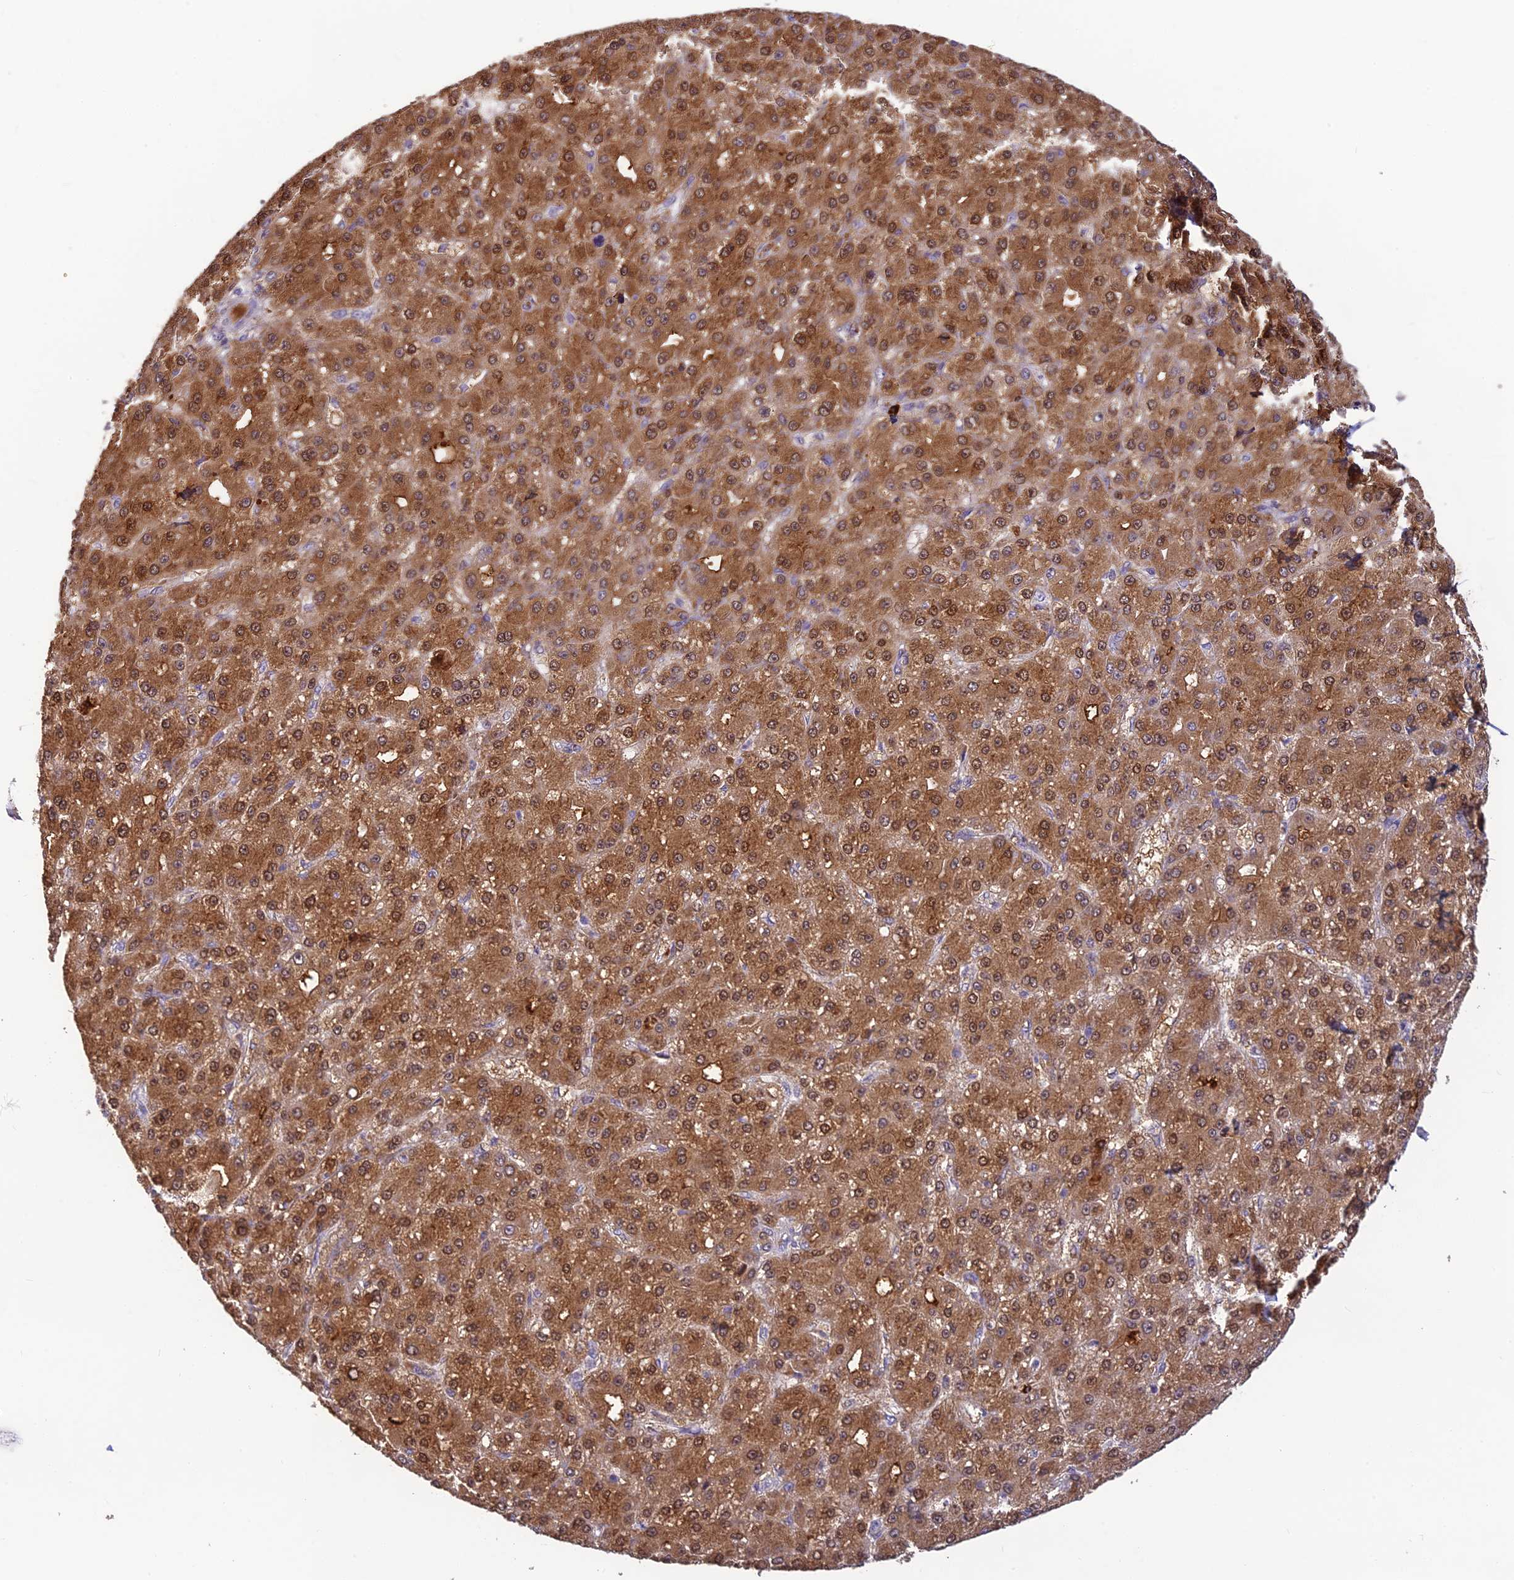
{"staining": {"intensity": "moderate", "quantity": ">75%", "location": "cytoplasmic/membranous,nuclear"}, "tissue": "liver cancer", "cell_type": "Tumor cells", "image_type": "cancer", "snomed": [{"axis": "morphology", "description": "Carcinoma, Hepatocellular, NOS"}, {"axis": "topography", "description": "Liver"}], "caption": "This image reveals immunohistochemistry staining of liver cancer, with medium moderate cytoplasmic/membranous and nuclear positivity in approximately >75% of tumor cells.", "gene": "ASPDH", "patient": {"sex": "male", "age": 67}}